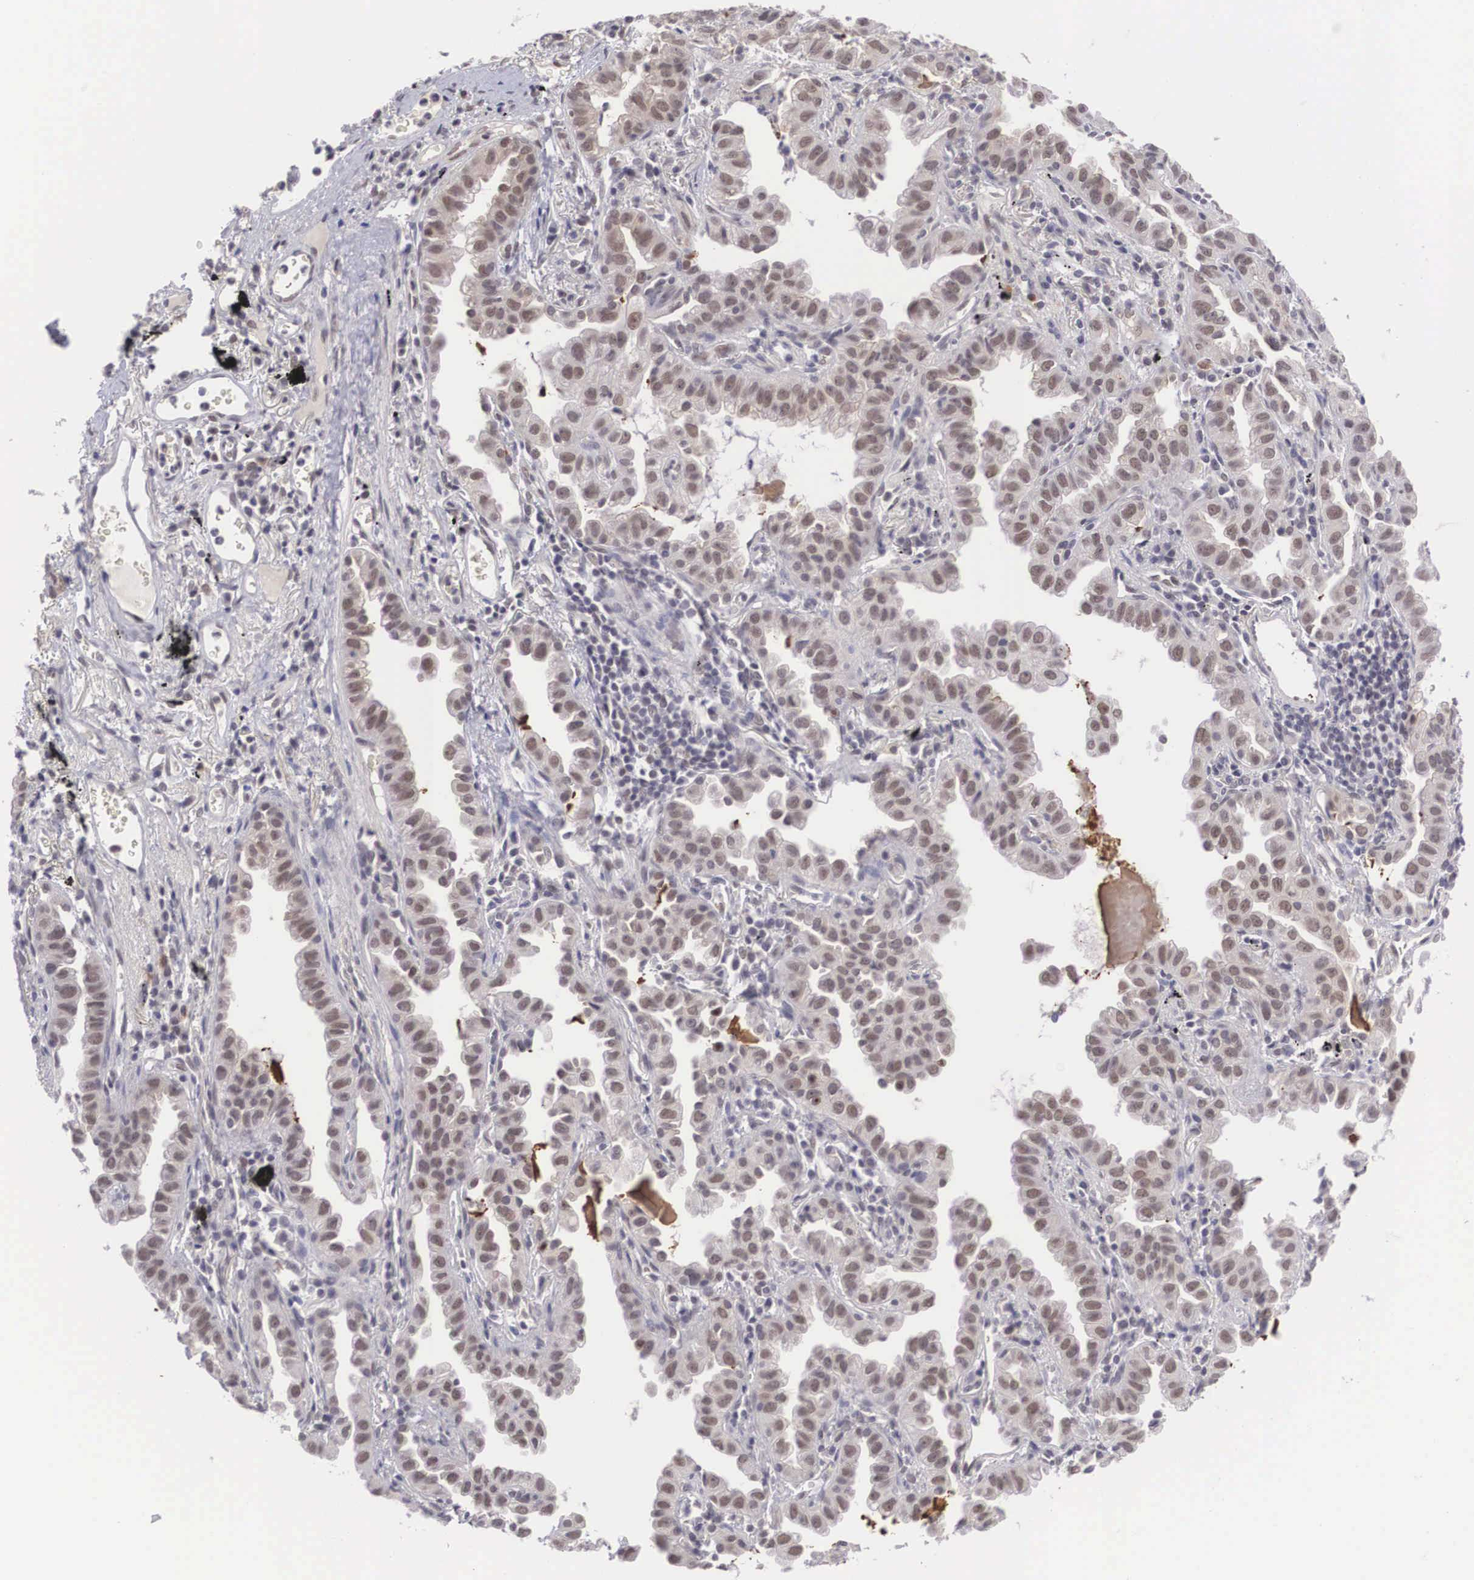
{"staining": {"intensity": "moderate", "quantity": ">75%", "location": "nuclear"}, "tissue": "lung cancer", "cell_type": "Tumor cells", "image_type": "cancer", "snomed": [{"axis": "morphology", "description": "Adenocarcinoma, NOS"}, {"axis": "topography", "description": "Lung"}], "caption": "Protein staining of lung adenocarcinoma tissue displays moderate nuclear expression in about >75% of tumor cells.", "gene": "NINL", "patient": {"sex": "female", "age": 50}}